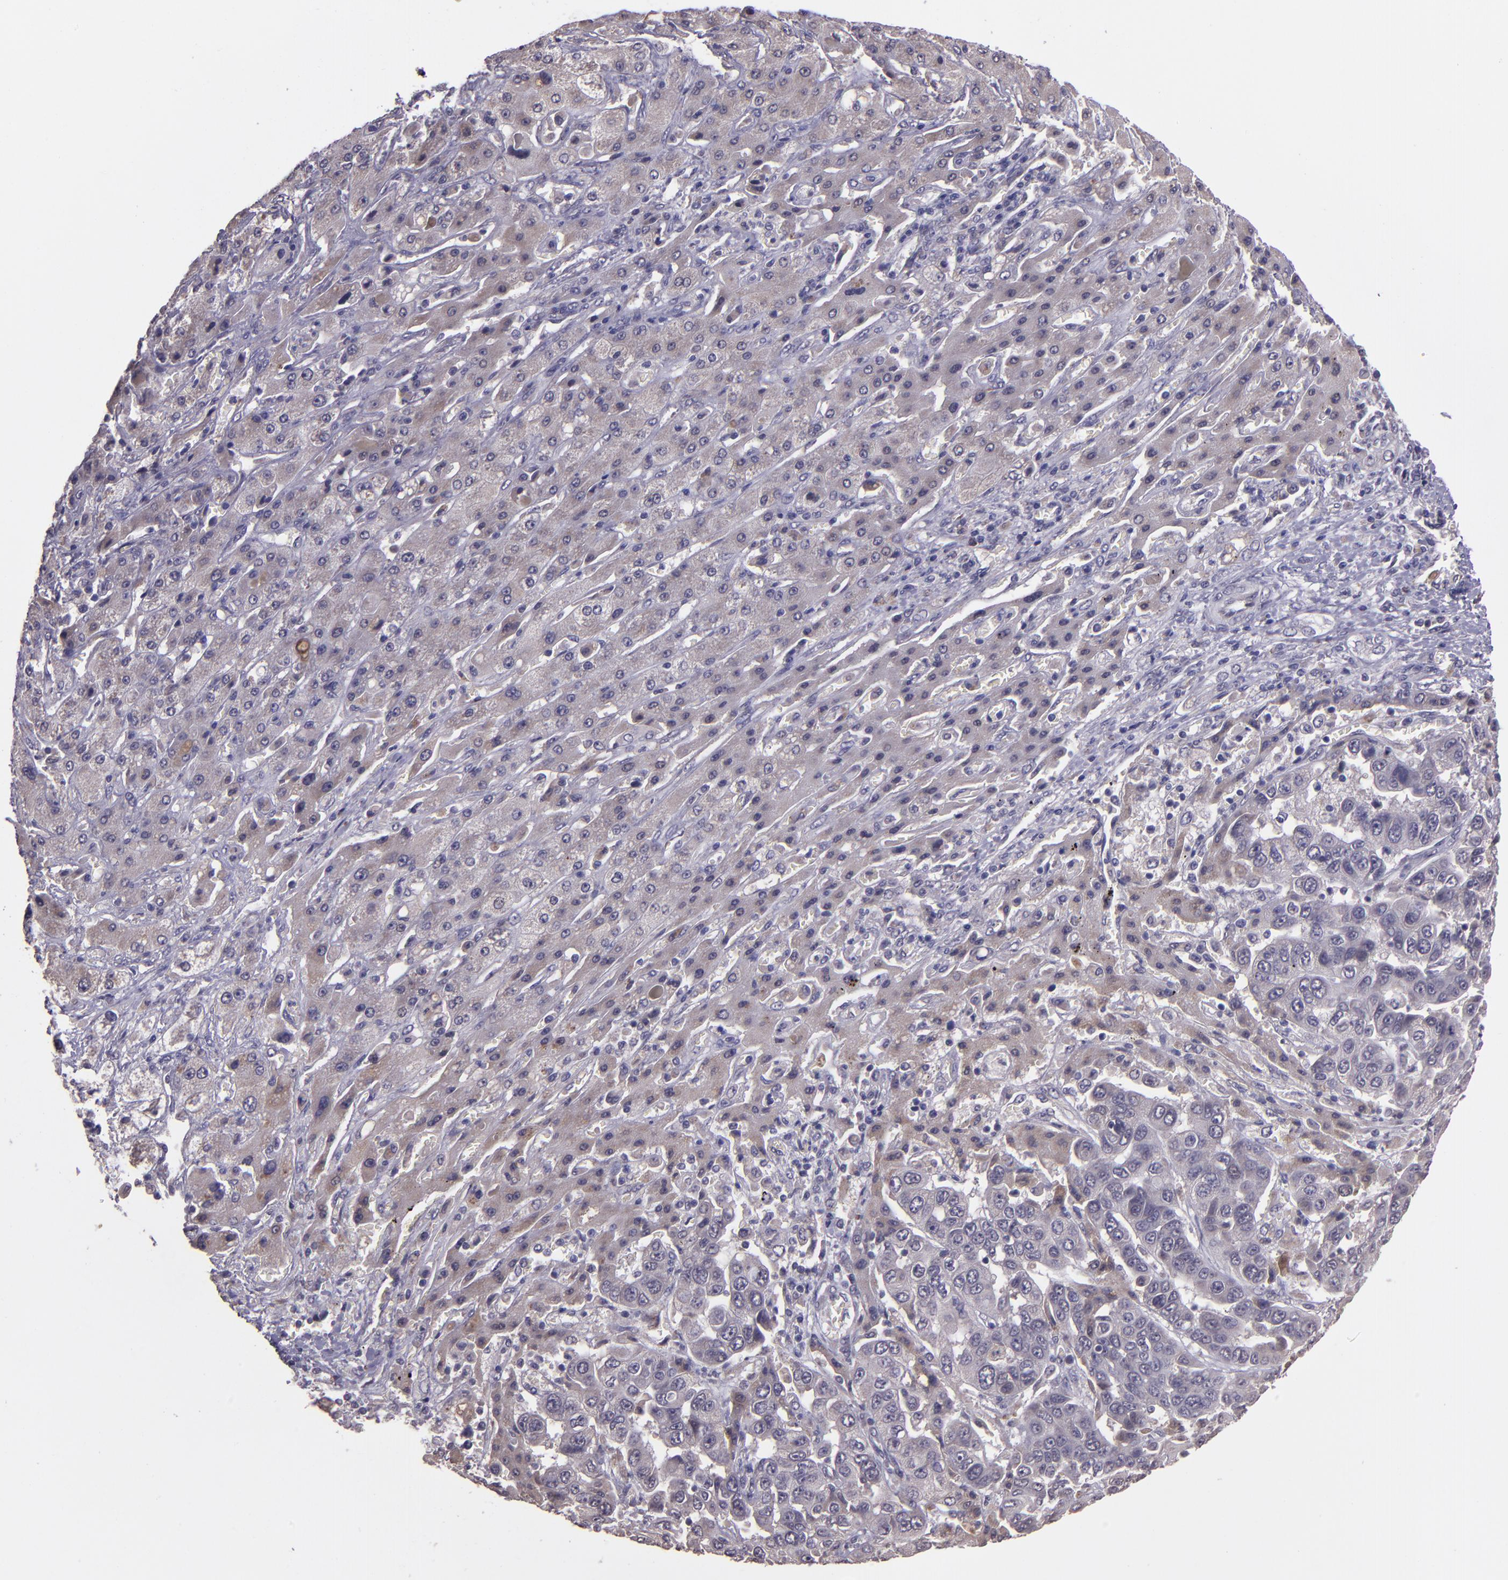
{"staining": {"intensity": "negative", "quantity": "none", "location": "none"}, "tissue": "liver cancer", "cell_type": "Tumor cells", "image_type": "cancer", "snomed": [{"axis": "morphology", "description": "Cholangiocarcinoma"}, {"axis": "topography", "description": "Liver"}], "caption": "Tumor cells show no significant expression in liver cholangiocarcinoma. Brightfield microscopy of immunohistochemistry (IHC) stained with DAB (3,3'-diaminobenzidine) (brown) and hematoxylin (blue), captured at high magnification.", "gene": "TAF7L", "patient": {"sex": "female", "age": 52}}